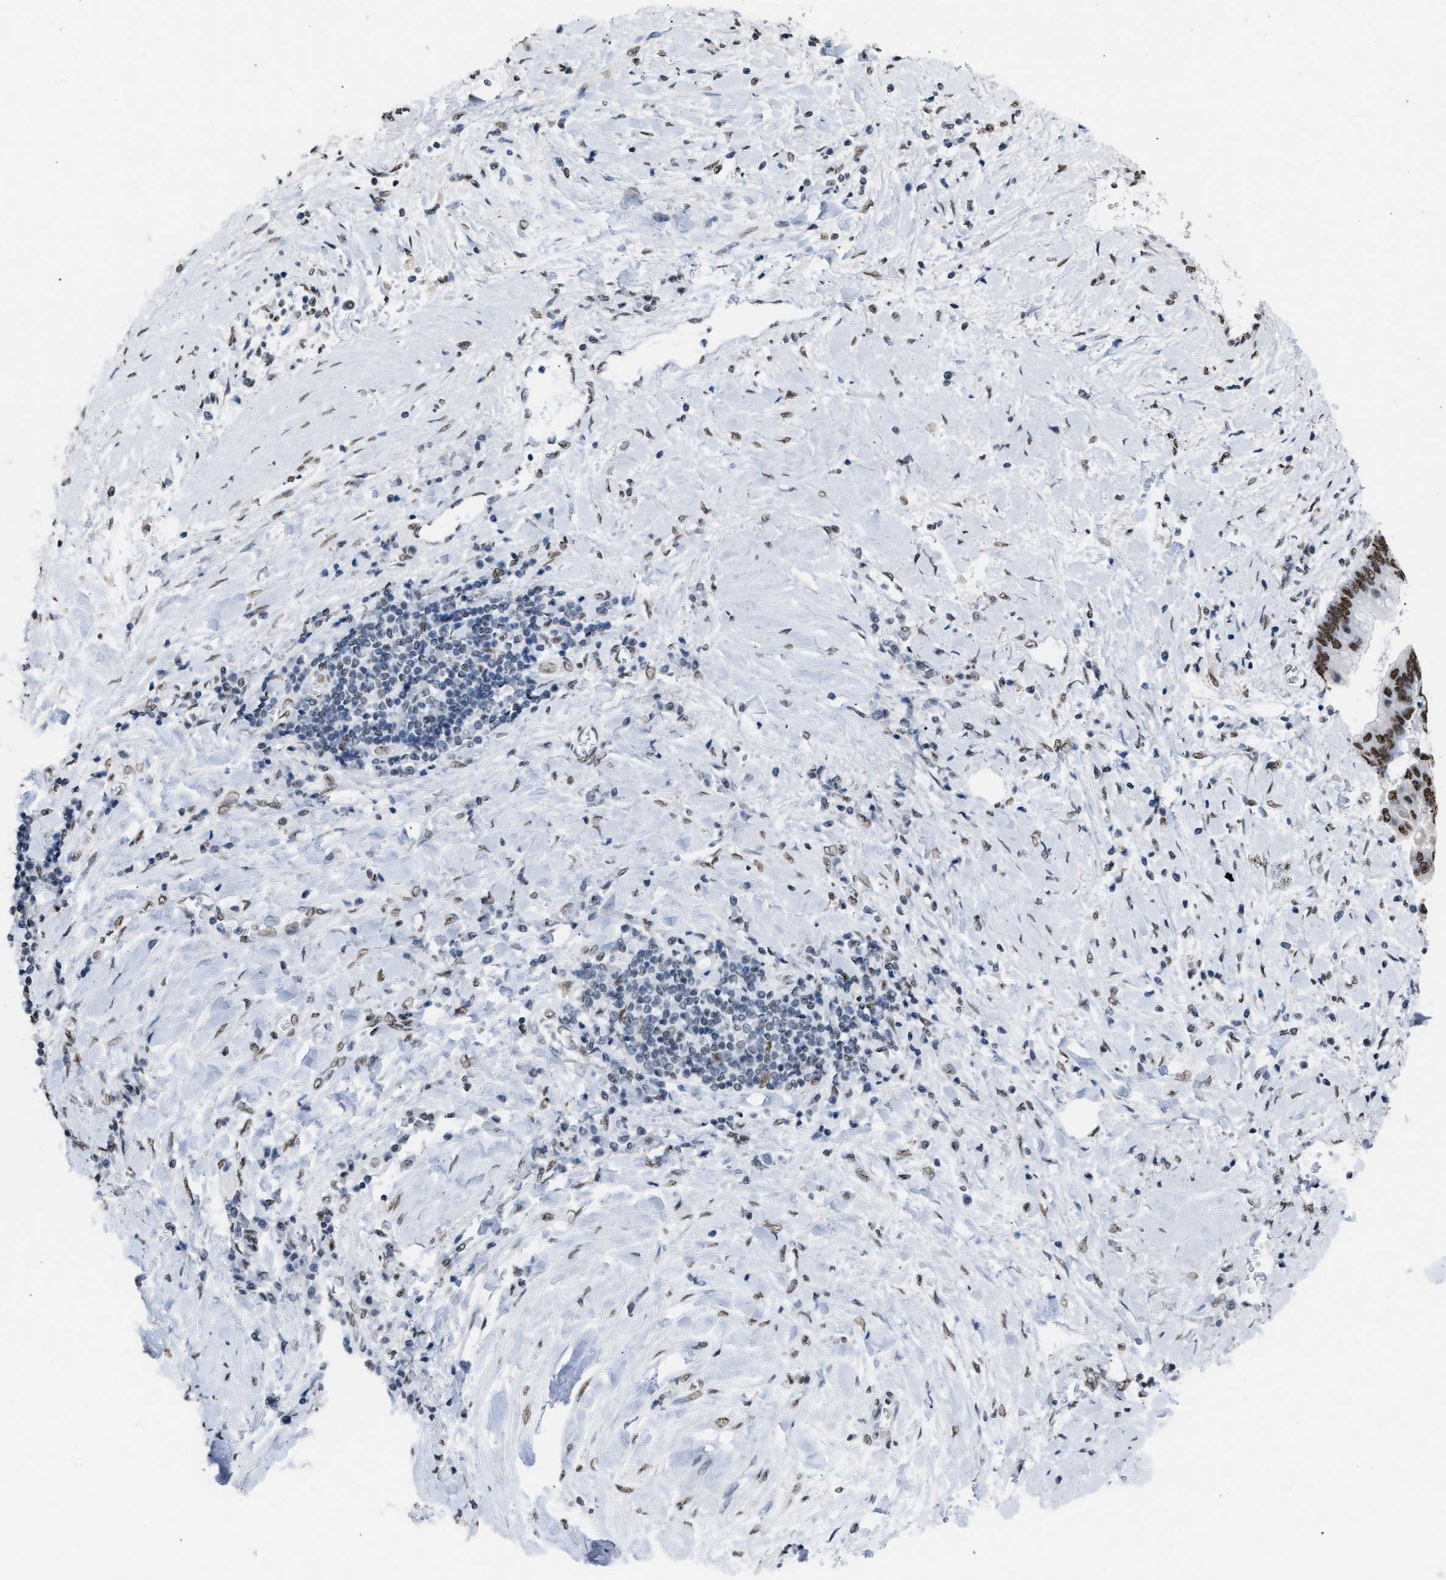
{"staining": {"intensity": "strong", "quantity": ">75%", "location": "nuclear"}, "tissue": "liver cancer", "cell_type": "Tumor cells", "image_type": "cancer", "snomed": [{"axis": "morphology", "description": "Cholangiocarcinoma"}, {"axis": "topography", "description": "Liver"}], "caption": "Cholangiocarcinoma (liver) stained with immunohistochemistry exhibits strong nuclear expression in about >75% of tumor cells.", "gene": "CCAR2", "patient": {"sex": "male", "age": 50}}